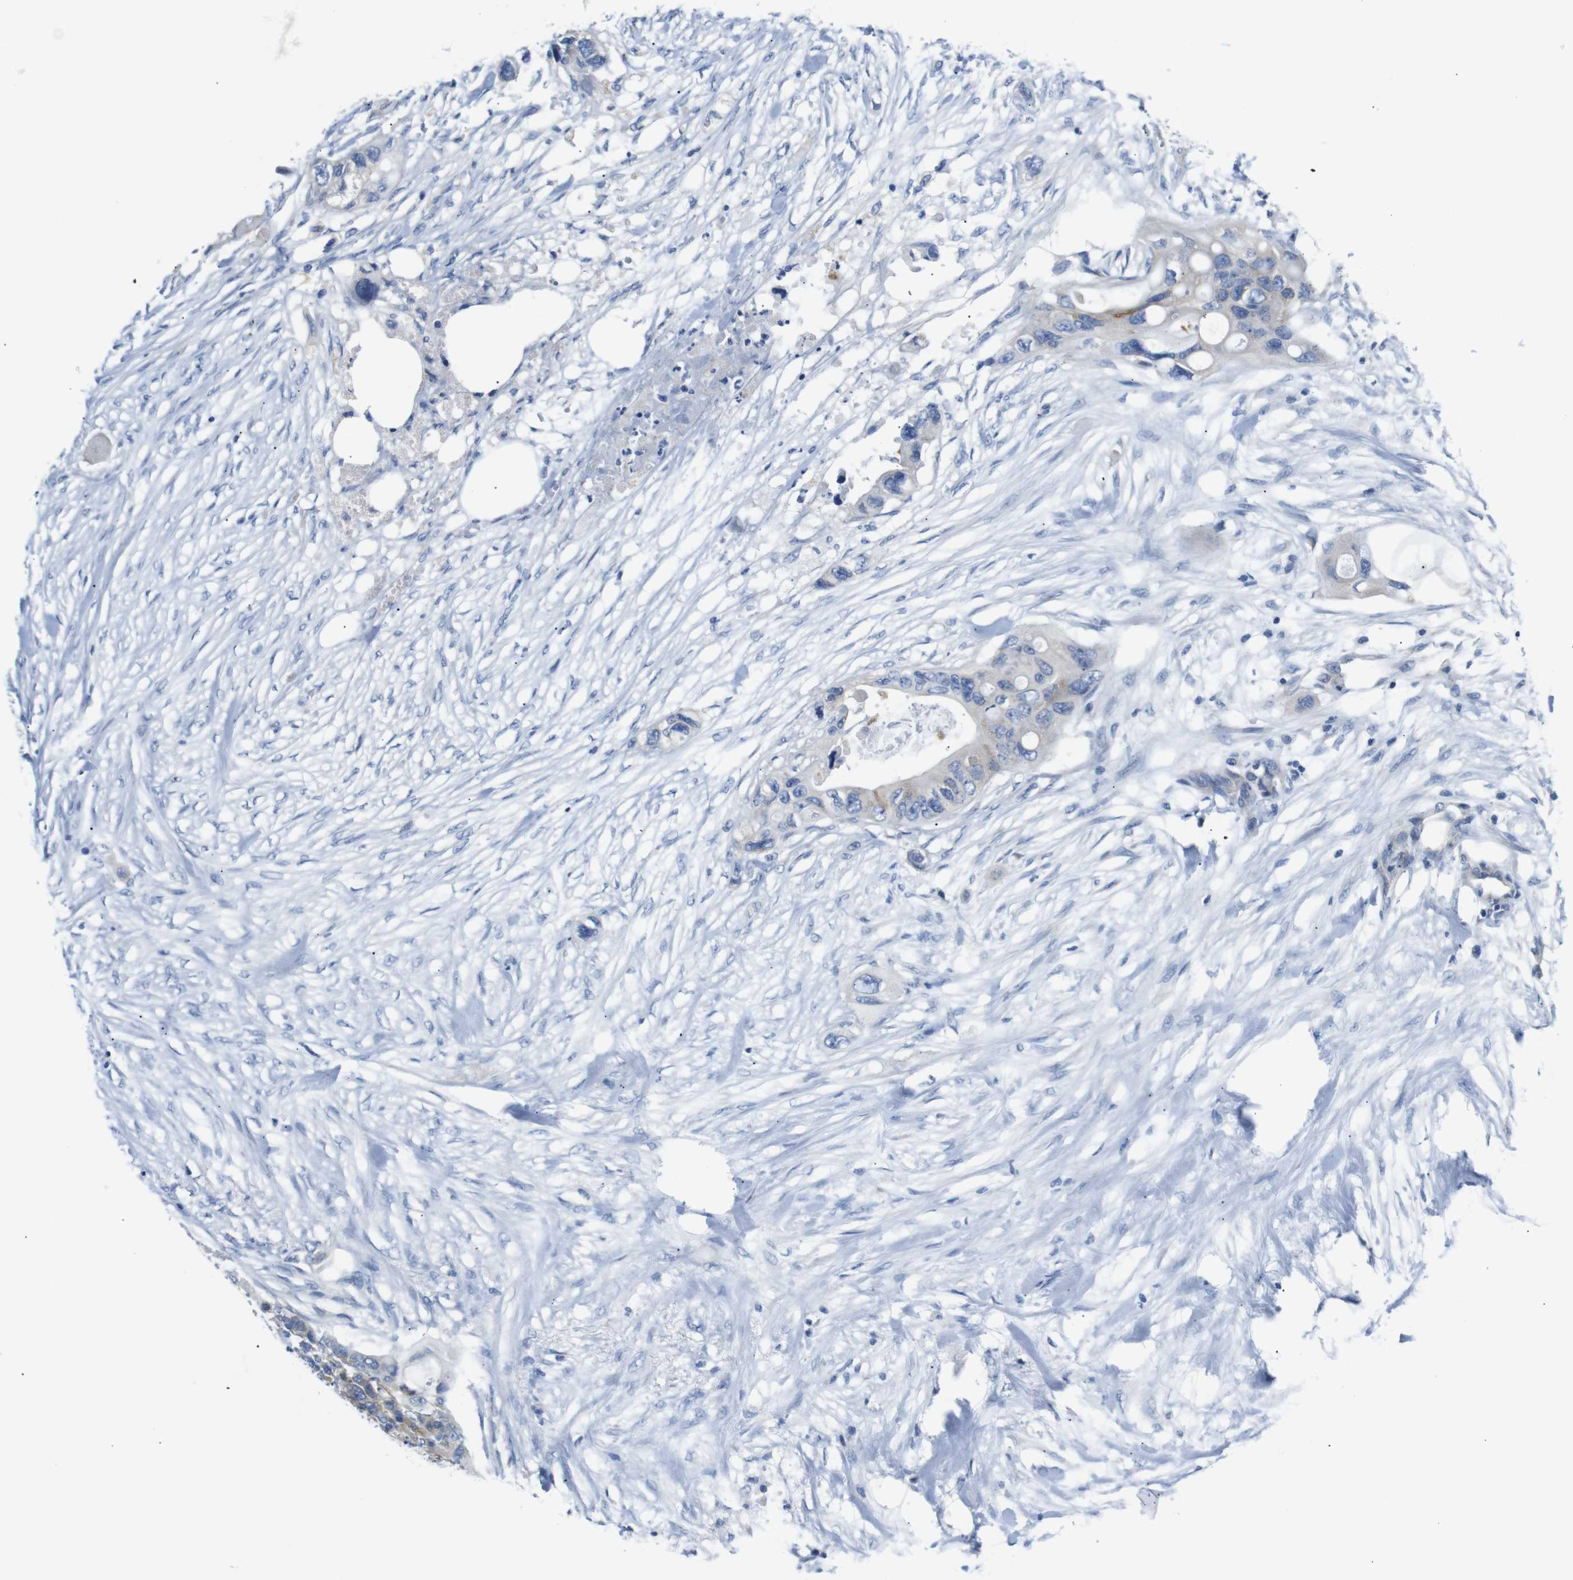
{"staining": {"intensity": "weak", "quantity": "<25%", "location": "cytoplasmic/membranous"}, "tissue": "colorectal cancer", "cell_type": "Tumor cells", "image_type": "cancer", "snomed": [{"axis": "morphology", "description": "Adenocarcinoma, NOS"}, {"axis": "topography", "description": "Colon"}], "caption": "Tumor cells are negative for protein expression in human colorectal cancer (adenocarcinoma). The staining is performed using DAB brown chromogen with nuclei counter-stained in using hematoxylin.", "gene": "DCP1A", "patient": {"sex": "female", "age": 57}}